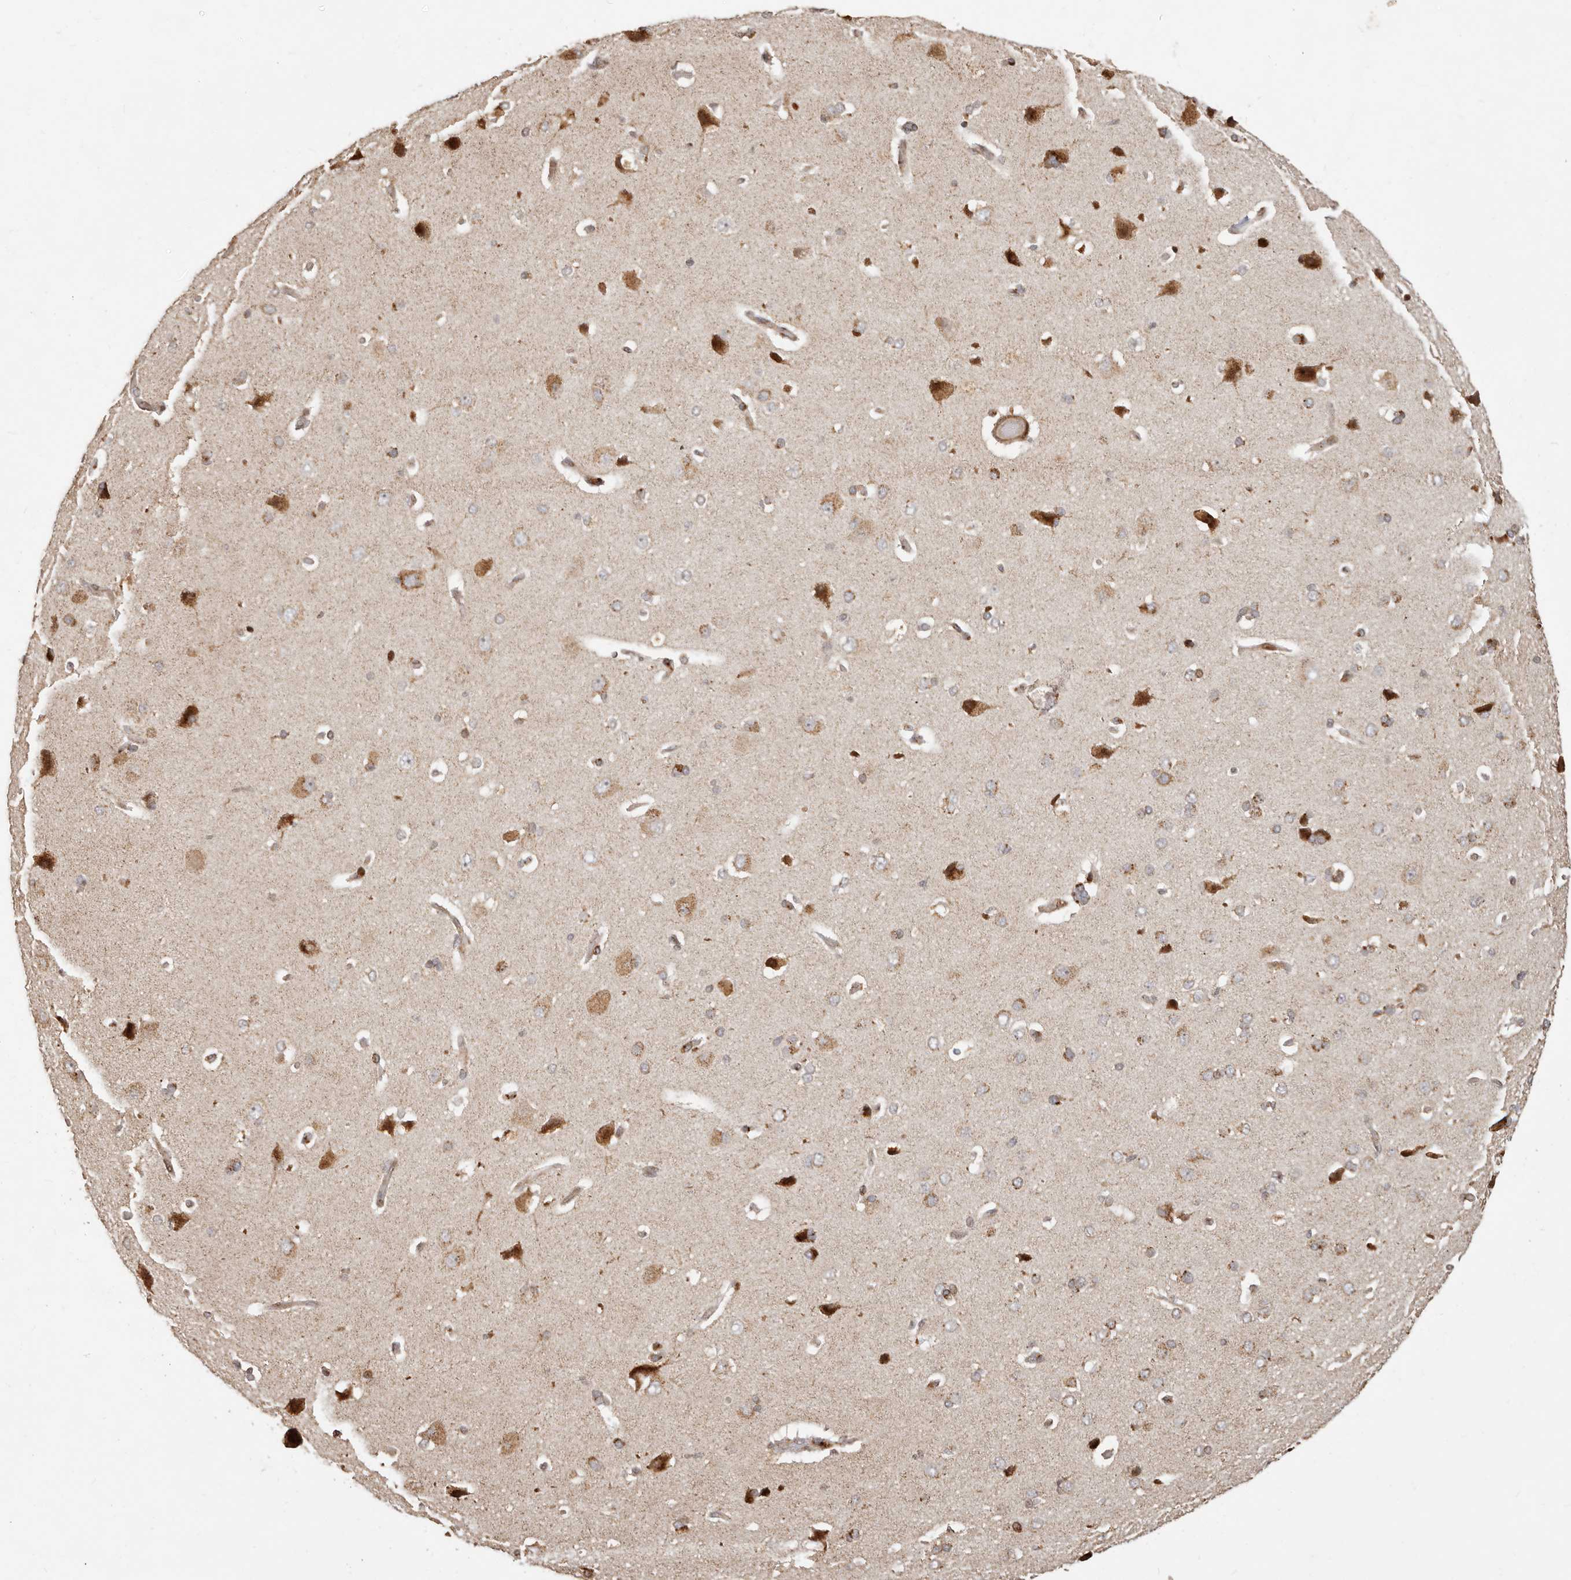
{"staining": {"intensity": "weak", "quantity": ">75%", "location": "cytoplasmic/membranous"}, "tissue": "cerebral cortex", "cell_type": "Endothelial cells", "image_type": "normal", "snomed": [{"axis": "morphology", "description": "Normal tissue, NOS"}, {"axis": "topography", "description": "Cerebral cortex"}], "caption": "Protein staining reveals weak cytoplasmic/membranous expression in approximately >75% of endothelial cells in unremarkable cerebral cortex. (DAB IHC, brown staining for protein, blue staining for nuclei).", "gene": "TRIM4", "patient": {"sex": "male", "age": 62}}